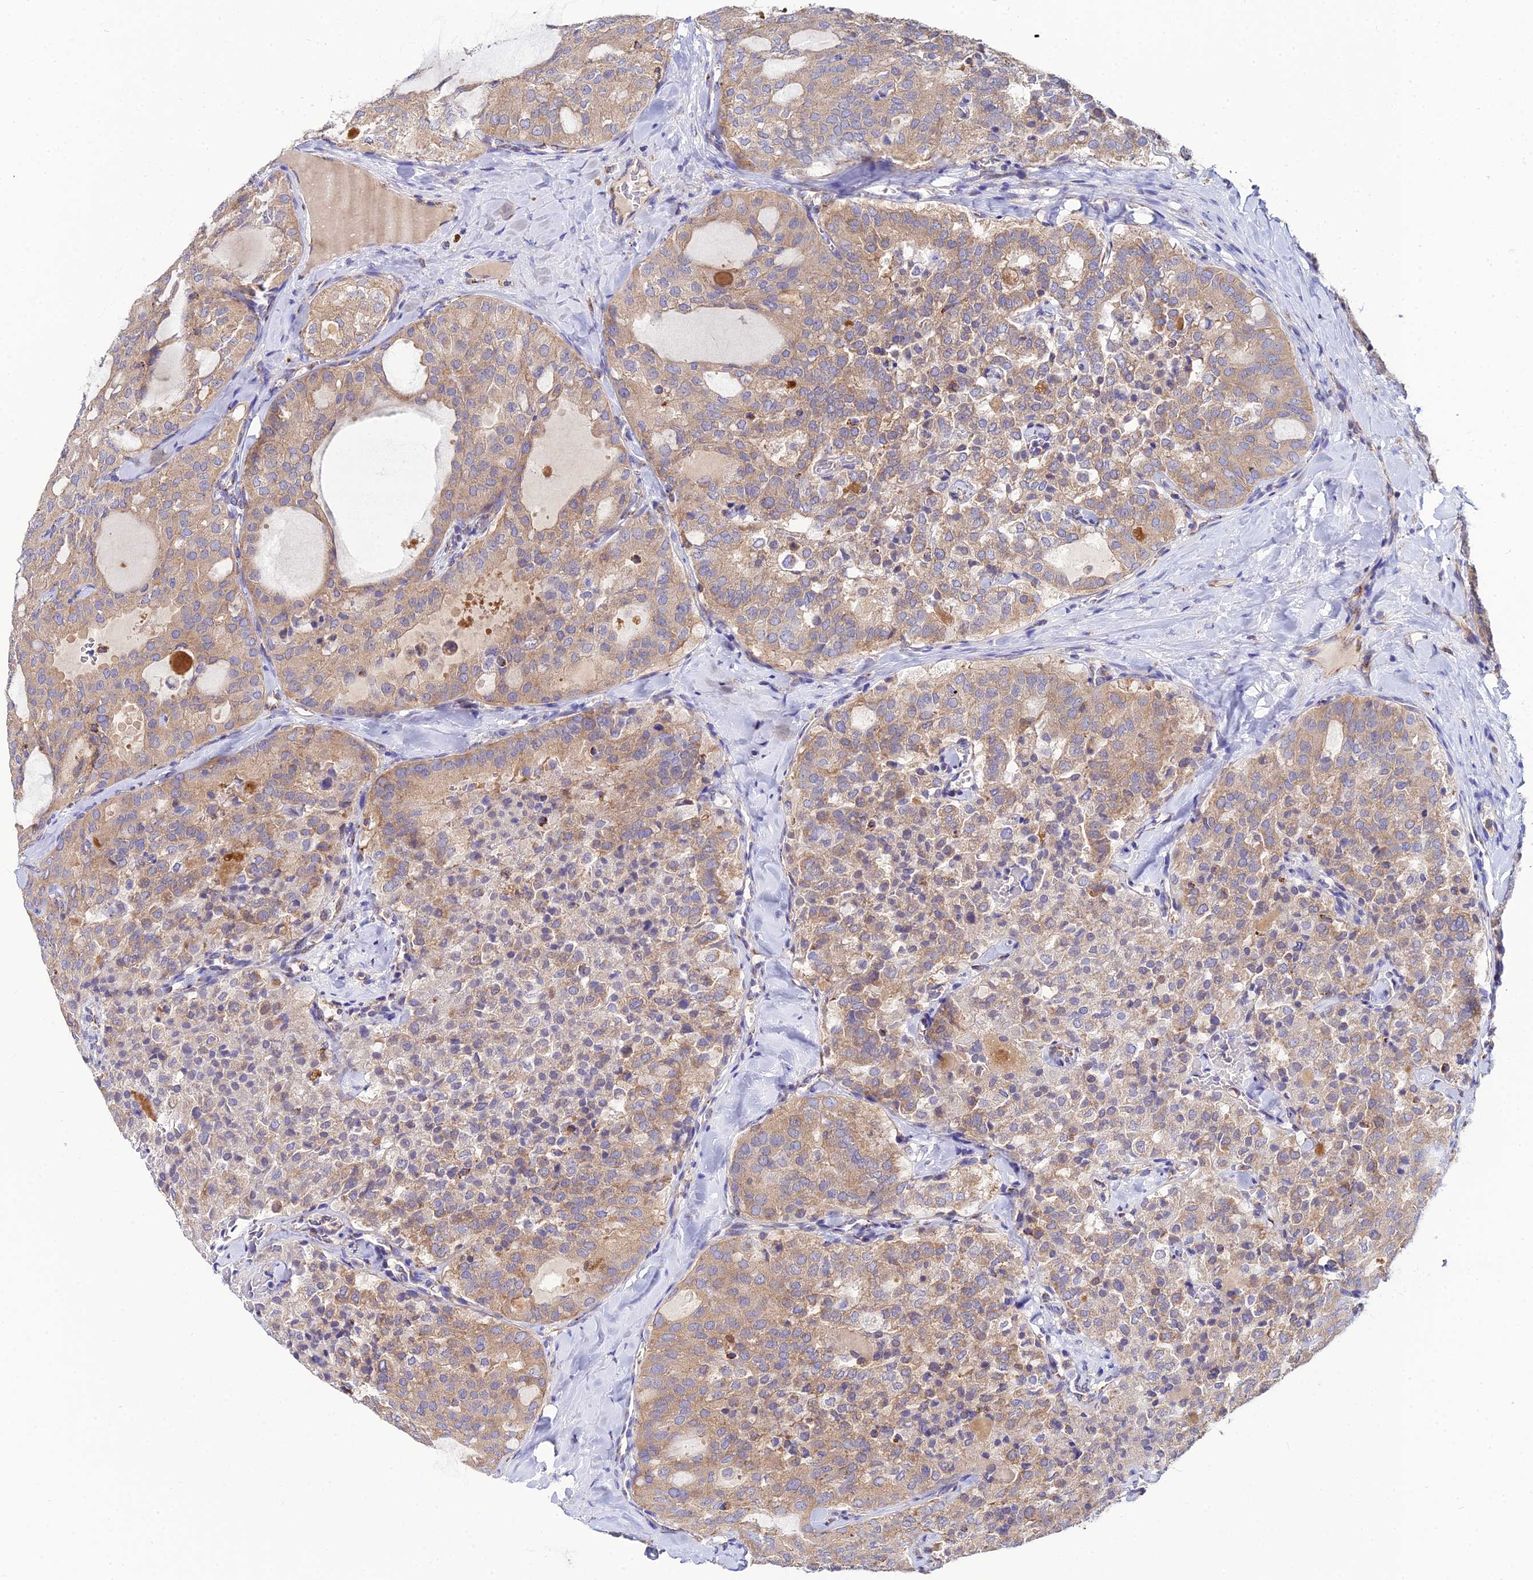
{"staining": {"intensity": "weak", "quantity": ">75%", "location": "cytoplasmic/membranous"}, "tissue": "thyroid cancer", "cell_type": "Tumor cells", "image_type": "cancer", "snomed": [{"axis": "morphology", "description": "Follicular adenoma carcinoma, NOS"}, {"axis": "topography", "description": "Thyroid gland"}], "caption": "This is an image of immunohistochemistry (IHC) staining of thyroid cancer (follicular adenoma carcinoma), which shows weak staining in the cytoplasmic/membranous of tumor cells.", "gene": "NIPSNAP3A", "patient": {"sex": "male", "age": 75}}